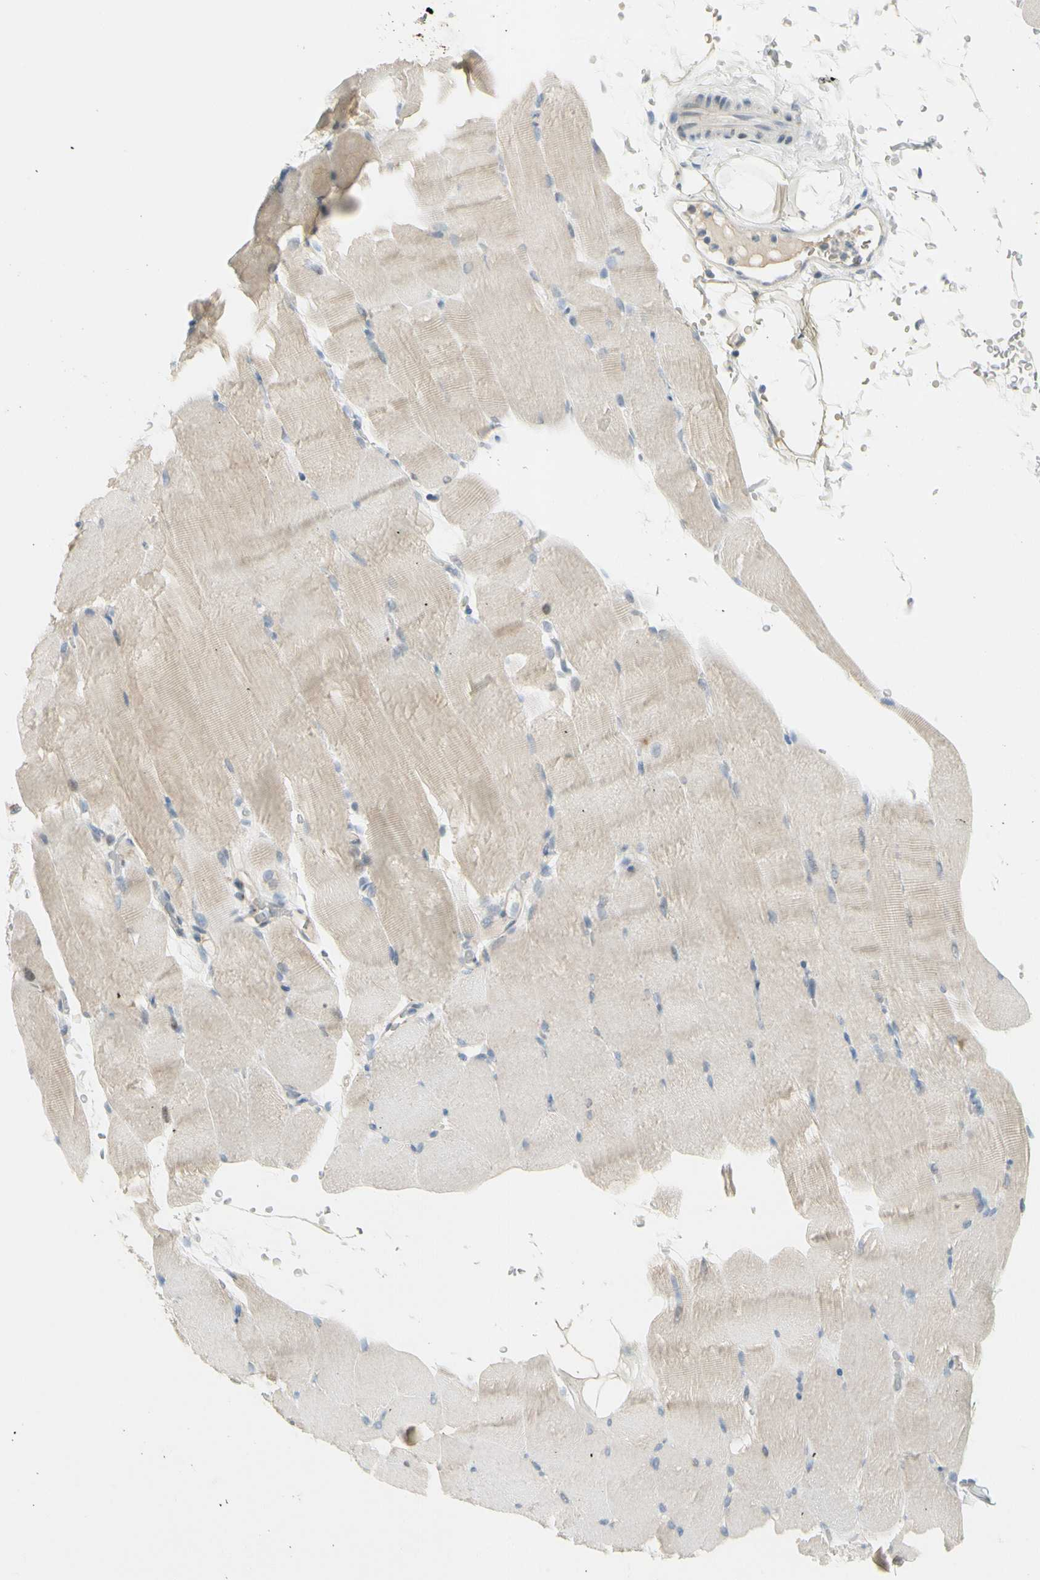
{"staining": {"intensity": "weak", "quantity": "25%-75%", "location": "cytoplasmic/membranous"}, "tissue": "skeletal muscle", "cell_type": "Myocytes", "image_type": "normal", "snomed": [{"axis": "morphology", "description": "Normal tissue, NOS"}, {"axis": "topography", "description": "Skeletal muscle"}, {"axis": "topography", "description": "Parathyroid gland"}], "caption": "Benign skeletal muscle displays weak cytoplasmic/membranous staining in approximately 25%-75% of myocytes.", "gene": "B4GALNT1", "patient": {"sex": "female", "age": 37}}